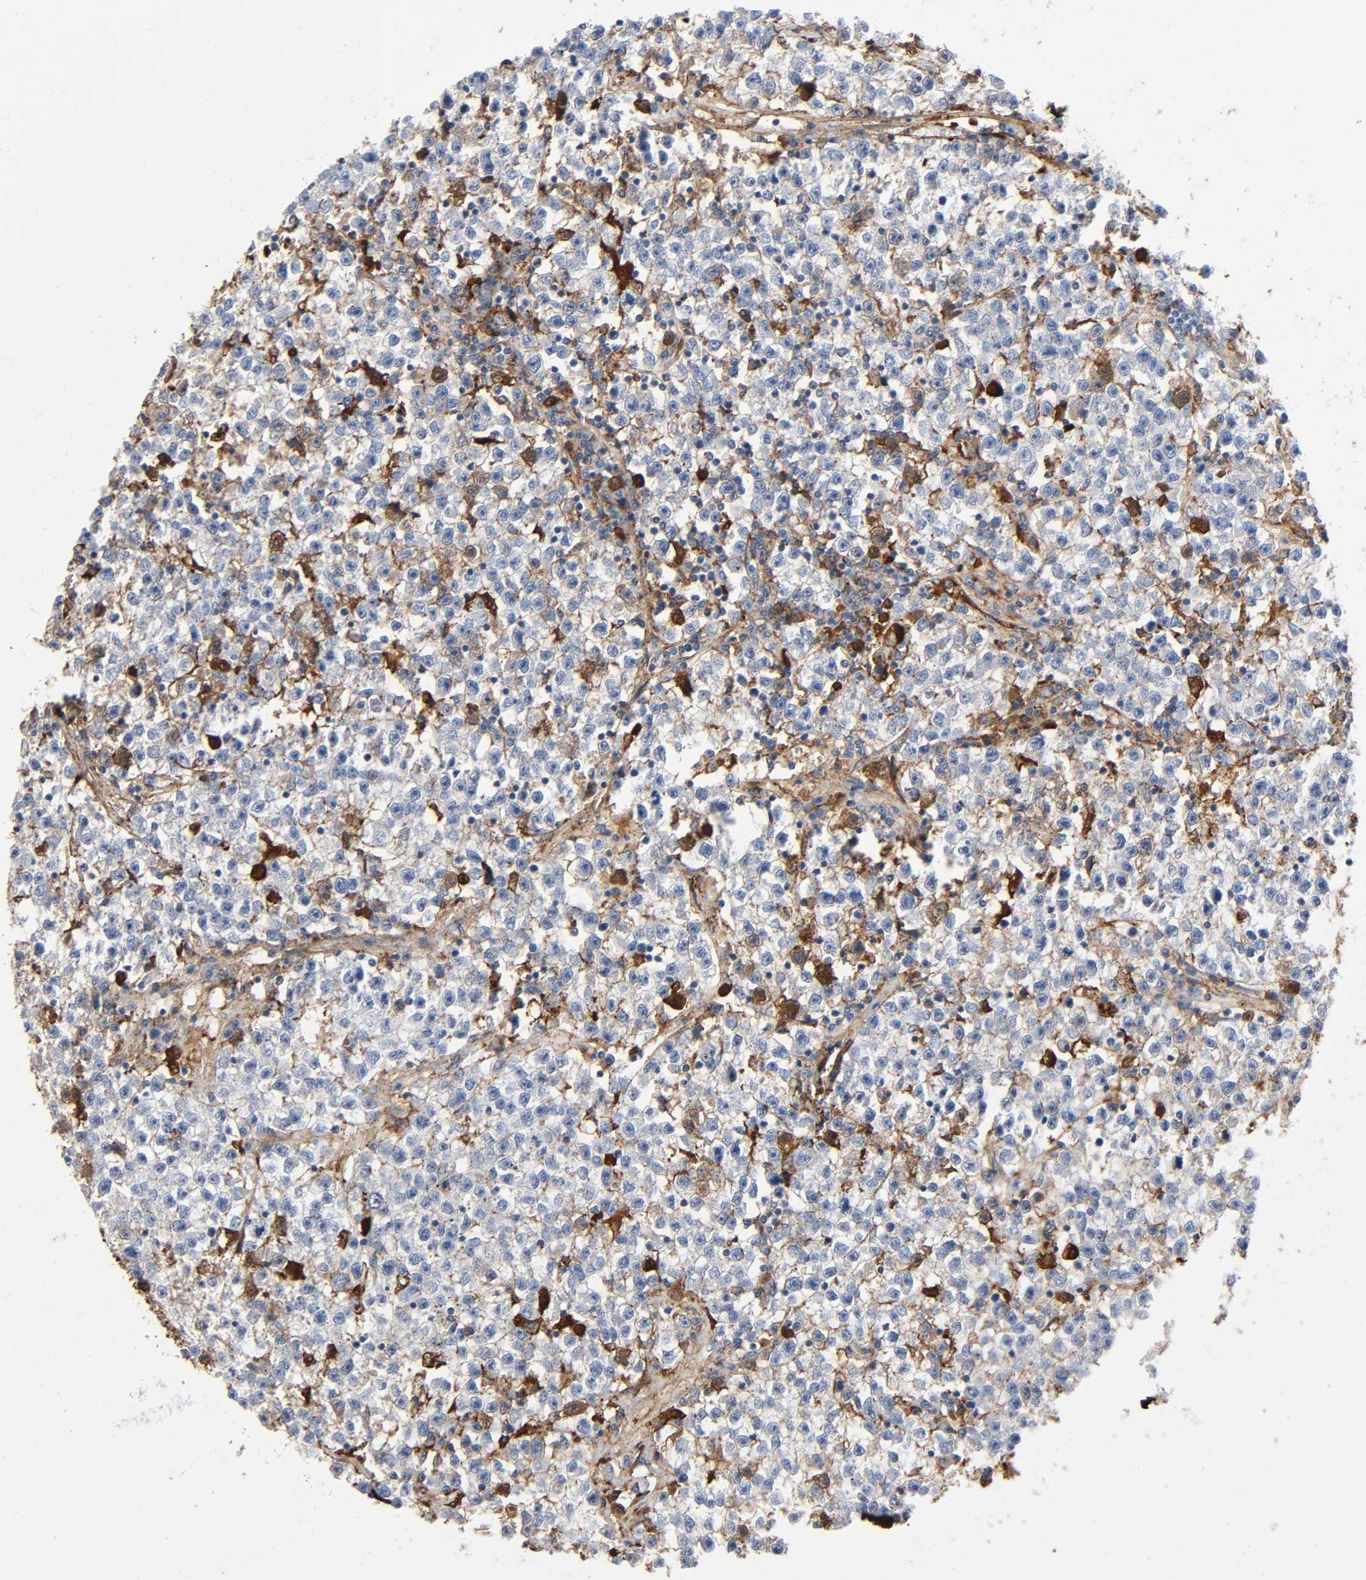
{"staining": {"intensity": "moderate", "quantity": "25%-75%", "location": "cytoplasmic/membranous"}, "tissue": "testis cancer", "cell_type": "Tumor cells", "image_type": "cancer", "snomed": [{"axis": "morphology", "description": "Seminoma, NOS"}, {"axis": "topography", "description": "Testis"}], "caption": "IHC of human testis cancer exhibits medium levels of moderate cytoplasmic/membranous staining in approximately 25%-75% of tumor cells.", "gene": "C3", "patient": {"sex": "male", "age": 22}}